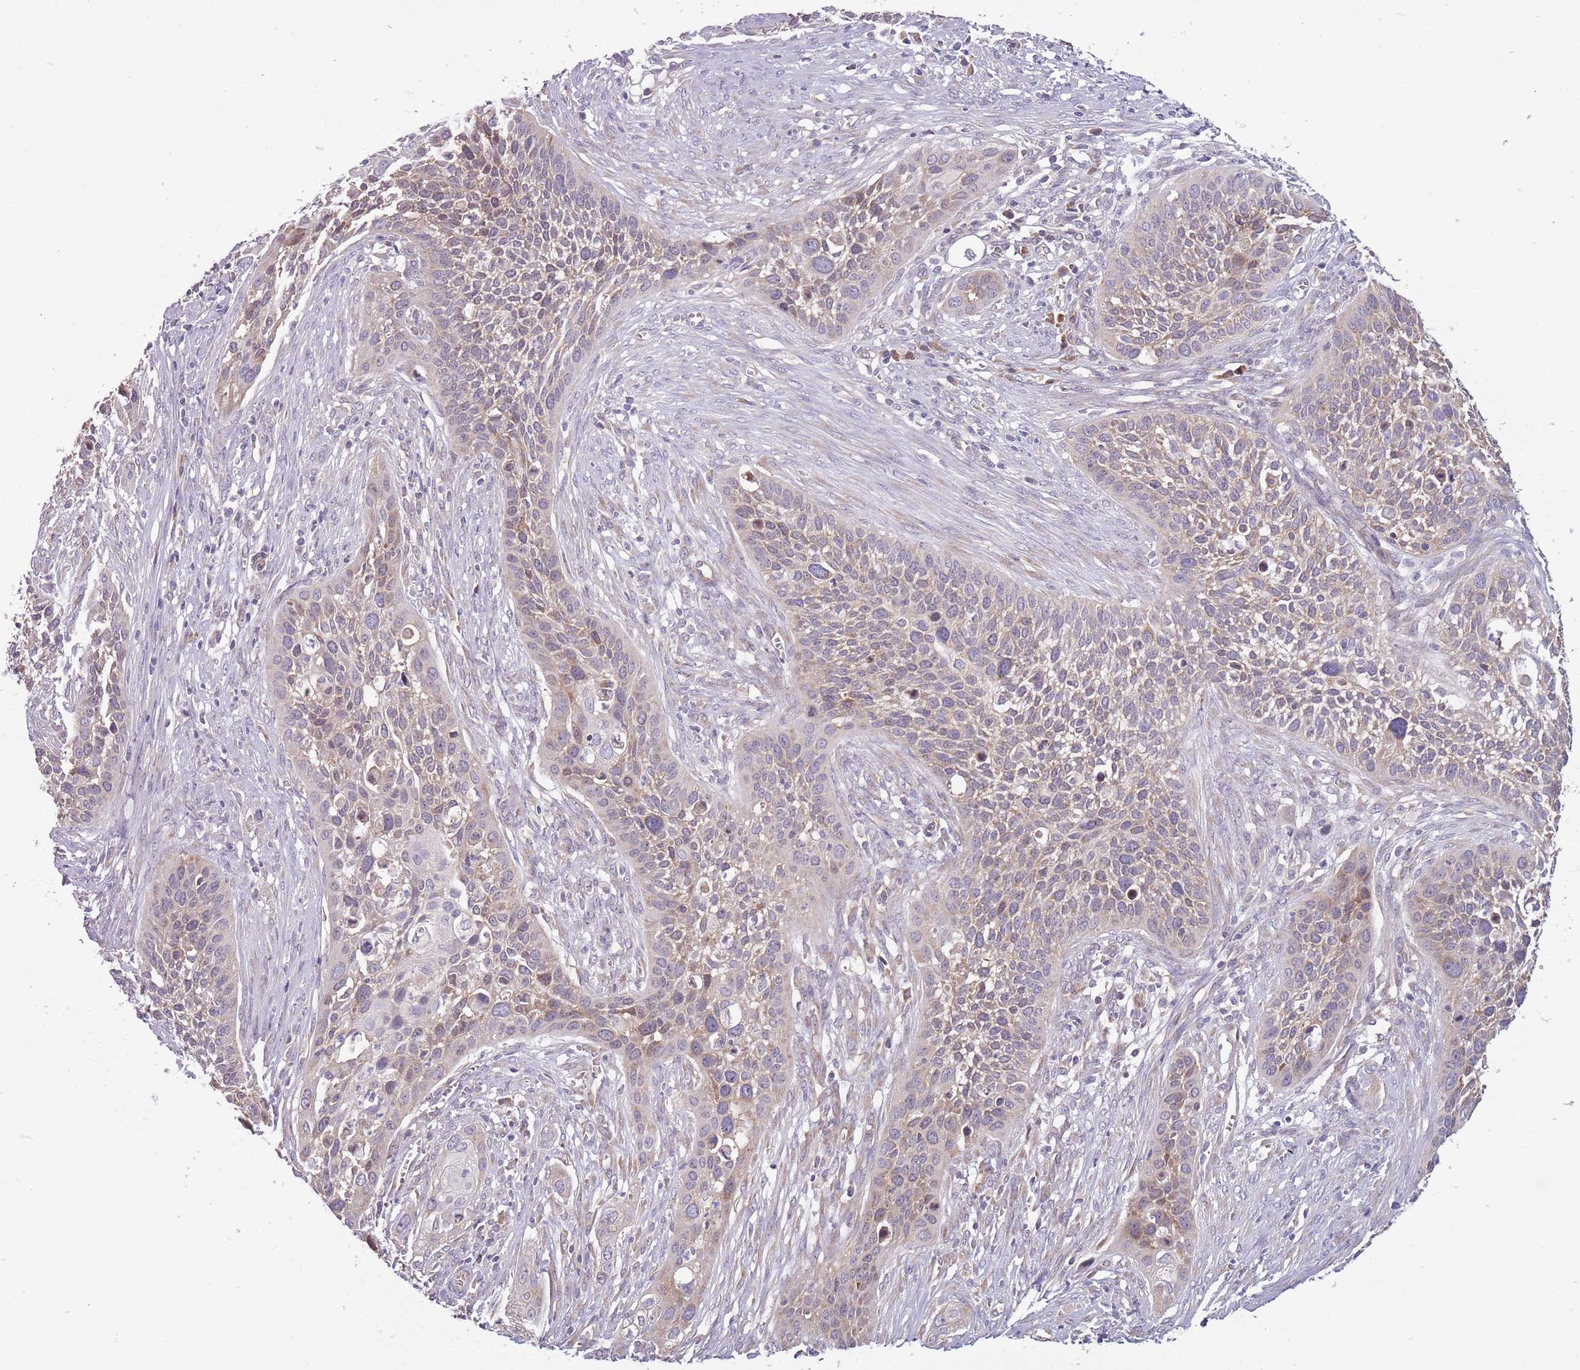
{"staining": {"intensity": "weak", "quantity": "<25%", "location": "cytoplasmic/membranous"}, "tissue": "cervical cancer", "cell_type": "Tumor cells", "image_type": "cancer", "snomed": [{"axis": "morphology", "description": "Squamous cell carcinoma, NOS"}, {"axis": "topography", "description": "Cervix"}], "caption": "An immunohistochemistry image of cervical squamous cell carcinoma is shown. There is no staining in tumor cells of cervical squamous cell carcinoma.", "gene": "RPL17-C18orf32", "patient": {"sex": "female", "age": 34}}